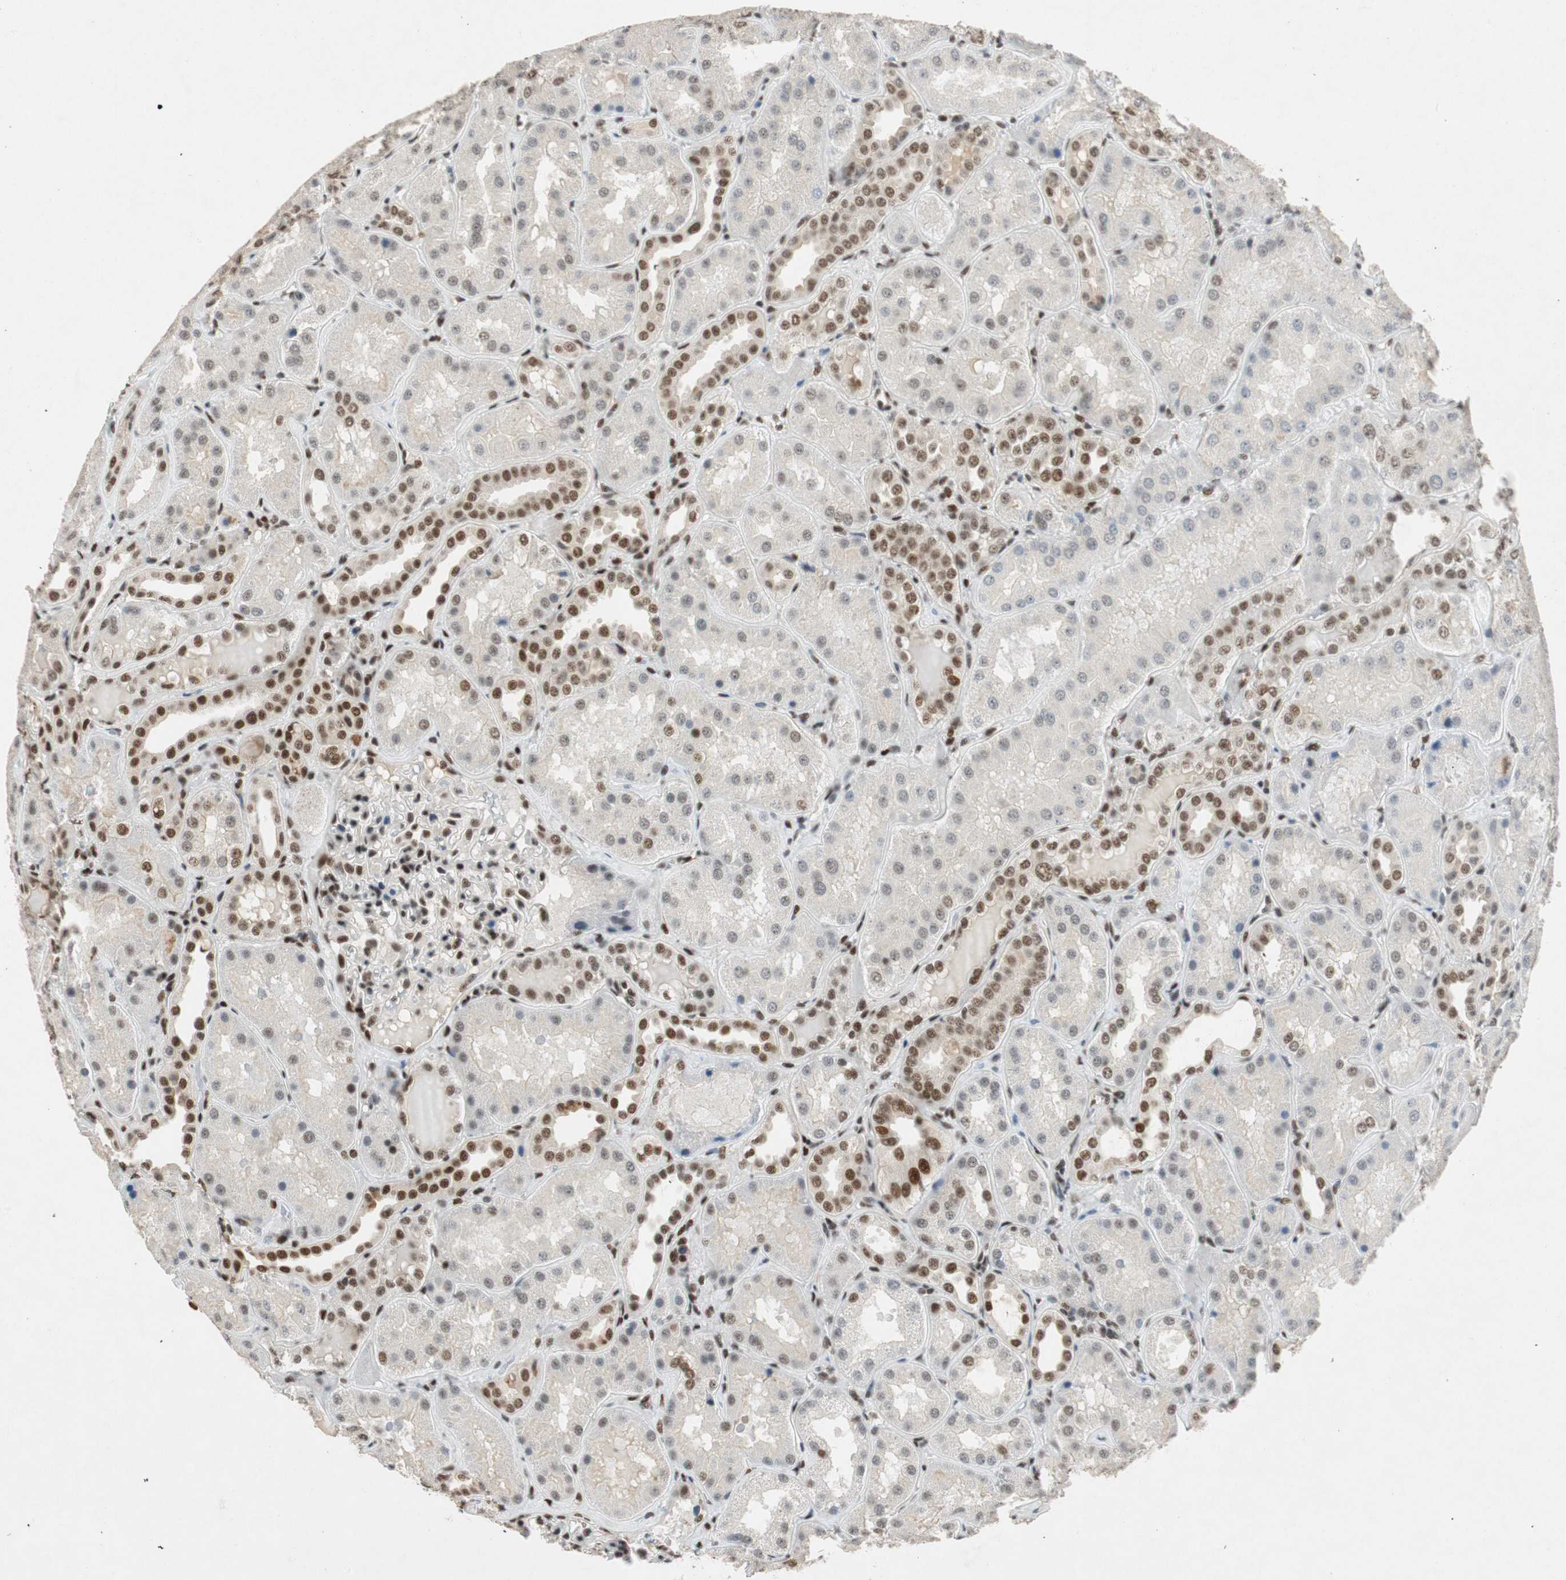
{"staining": {"intensity": "moderate", "quantity": ">75%", "location": "nuclear"}, "tissue": "kidney", "cell_type": "Cells in glomeruli", "image_type": "normal", "snomed": [{"axis": "morphology", "description": "Normal tissue, NOS"}, {"axis": "topography", "description": "Kidney"}], "caption": "Immunohistochemistry histopathology image of unremarkable kidney: kidney stained using IHC shows medium levels of moderate protein expression localized specifically in the nuclear of cells in glomeruli, appearing as a nuclear brown color.", "gene": "NCBP3", "patient": {"sex": "female", "age": 56}}